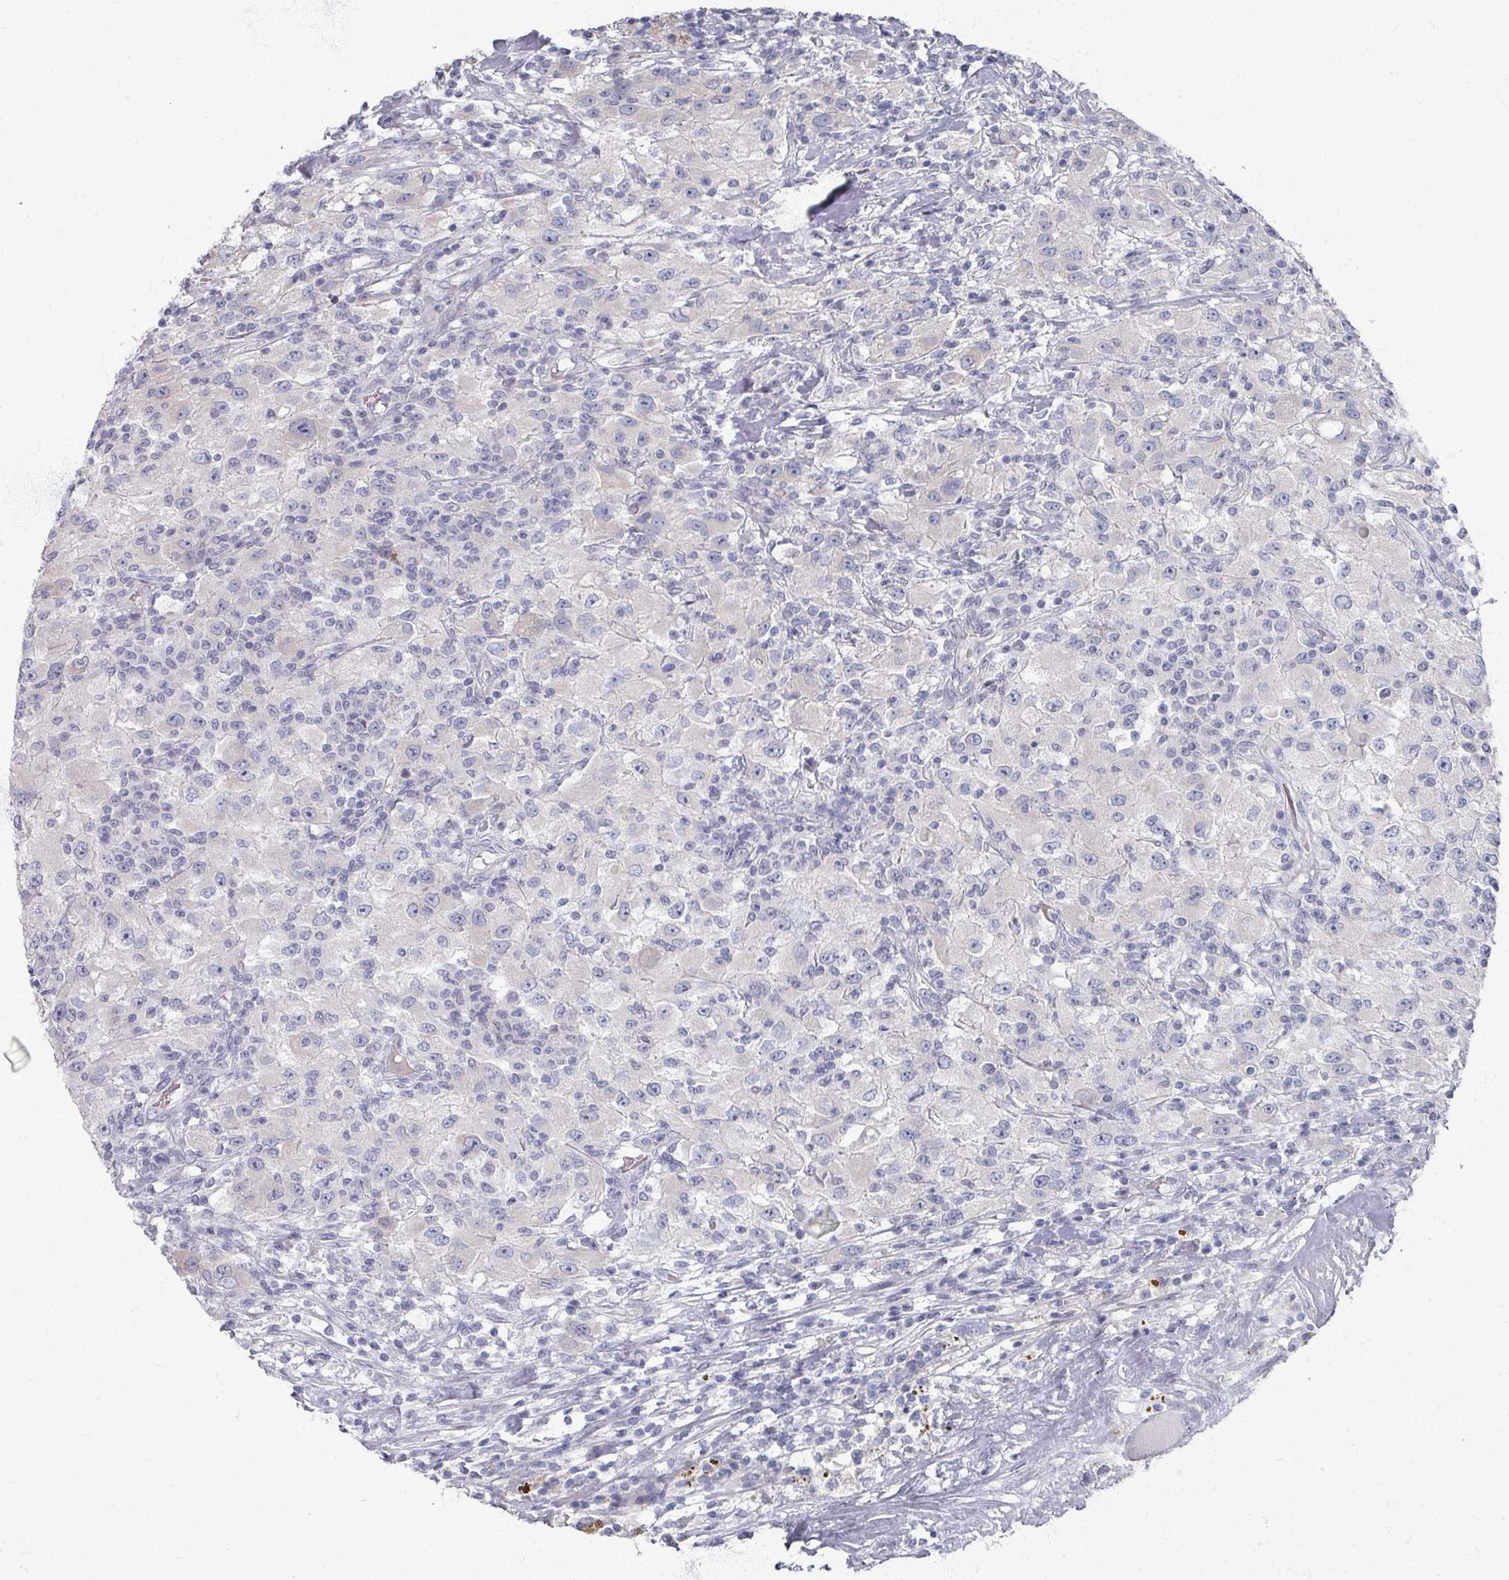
{"staining": {"intensity": "negative", "quantity": "none", "location": "none"}, "tissue": "renal cancer", "cell_type": "Tumor cells", "image_type": "cancer", "snomed": [{"axis": "morphology", "description": "Adenocarcinoma, NOS"}, {"axis": "topography", "description": "Kidney"}], "caption": "Renal cancer (adenocarcinoma) was stained to show a protein in brown. There is no significant staining in tumor cells.", "gene": "TTYH3", "patient": {"sex": "female", "age": 67}}